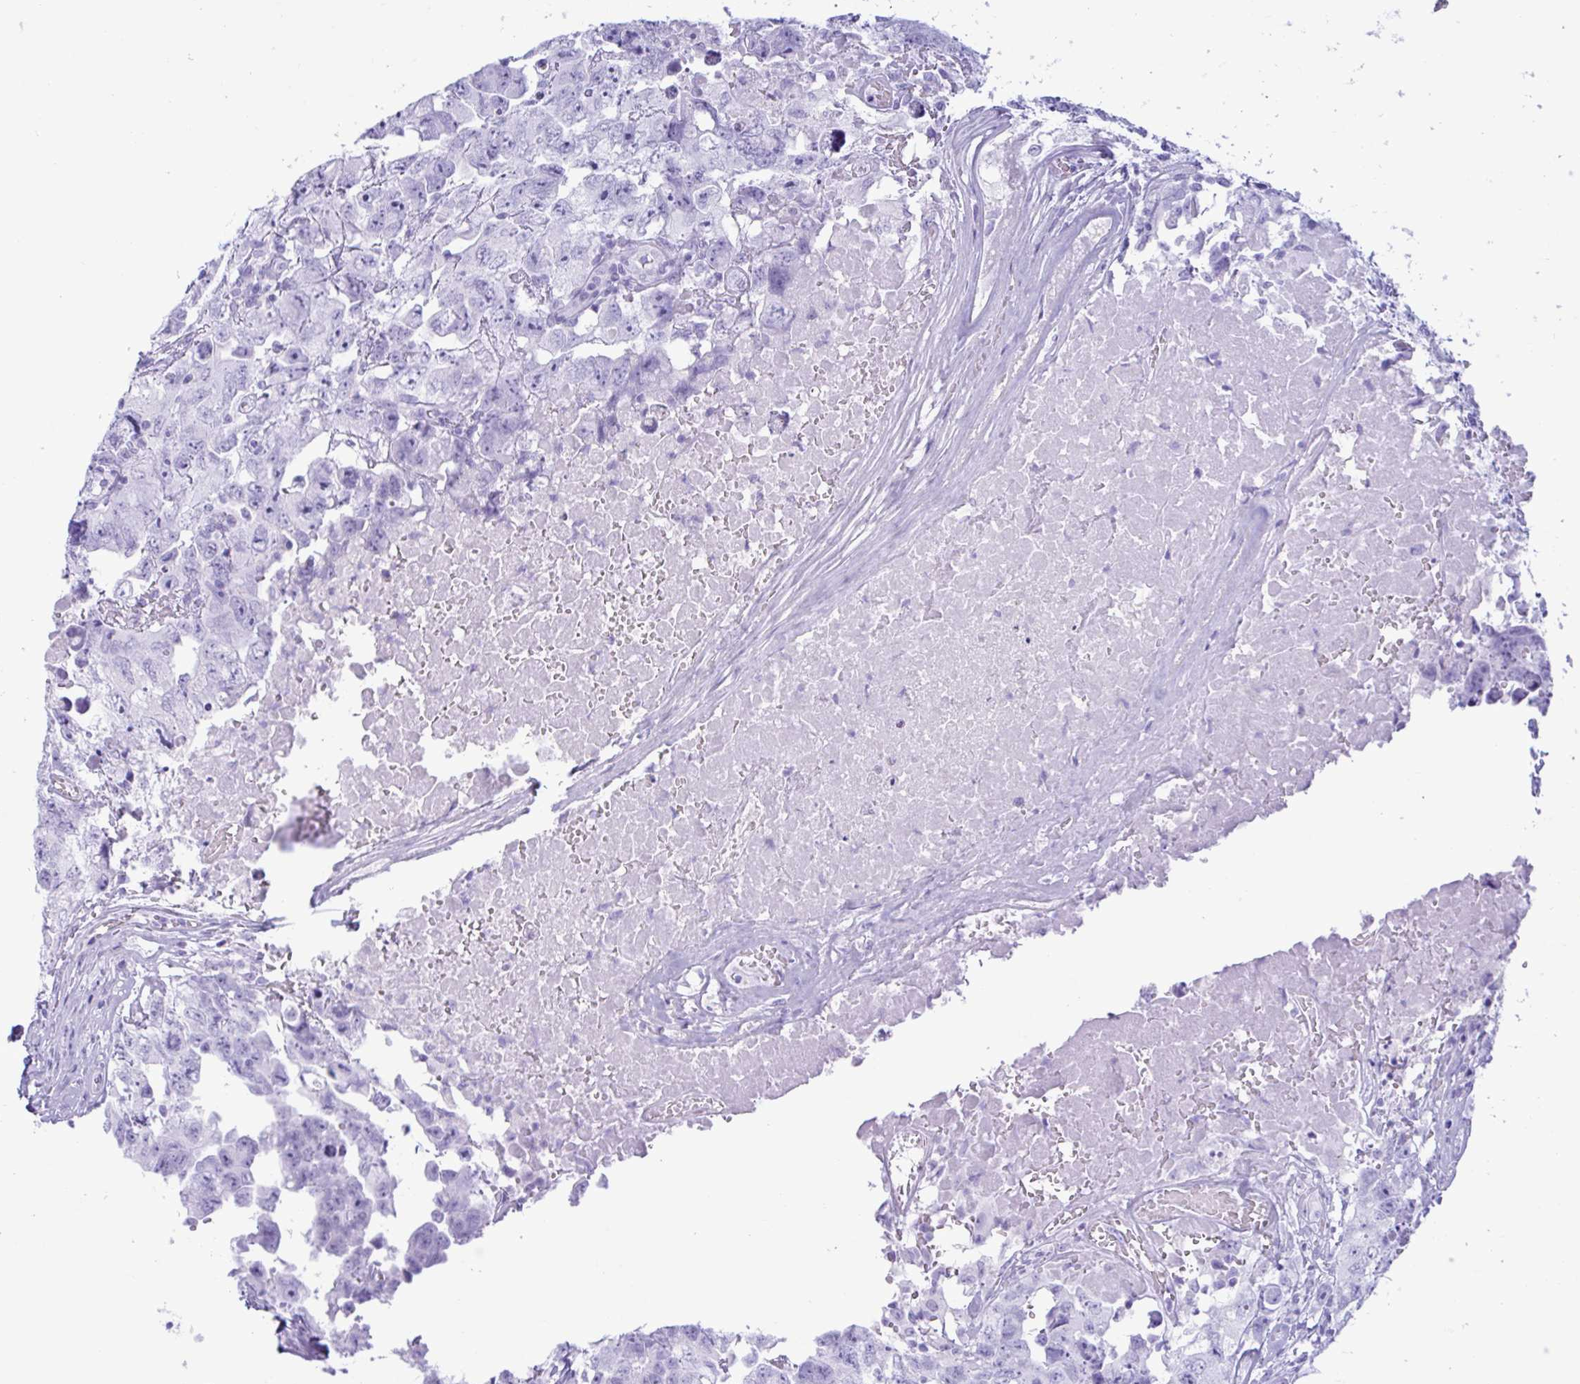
{"staining": {"intensity": "negative", "quantity": "none", "location": "none"}, "tissue": "testis cancer", "cell_type": "Tumor cells", "image_type": "cancer", "snomed": [{"axis": "morphology", "description": "Carcinoma, Embryonal, NOS"}, {"axis": "topography", "description": "Testis"}], "caption": "The micrograph shows no significant expression in tumor cells of testis cancer (embryonal carcinoma). (DAB (3,3'-diaminobenzidine) IHC with hematoxylin counter stain).", "gene": "MRGPRG", "patient": {"sex": "male", "age": 22}}